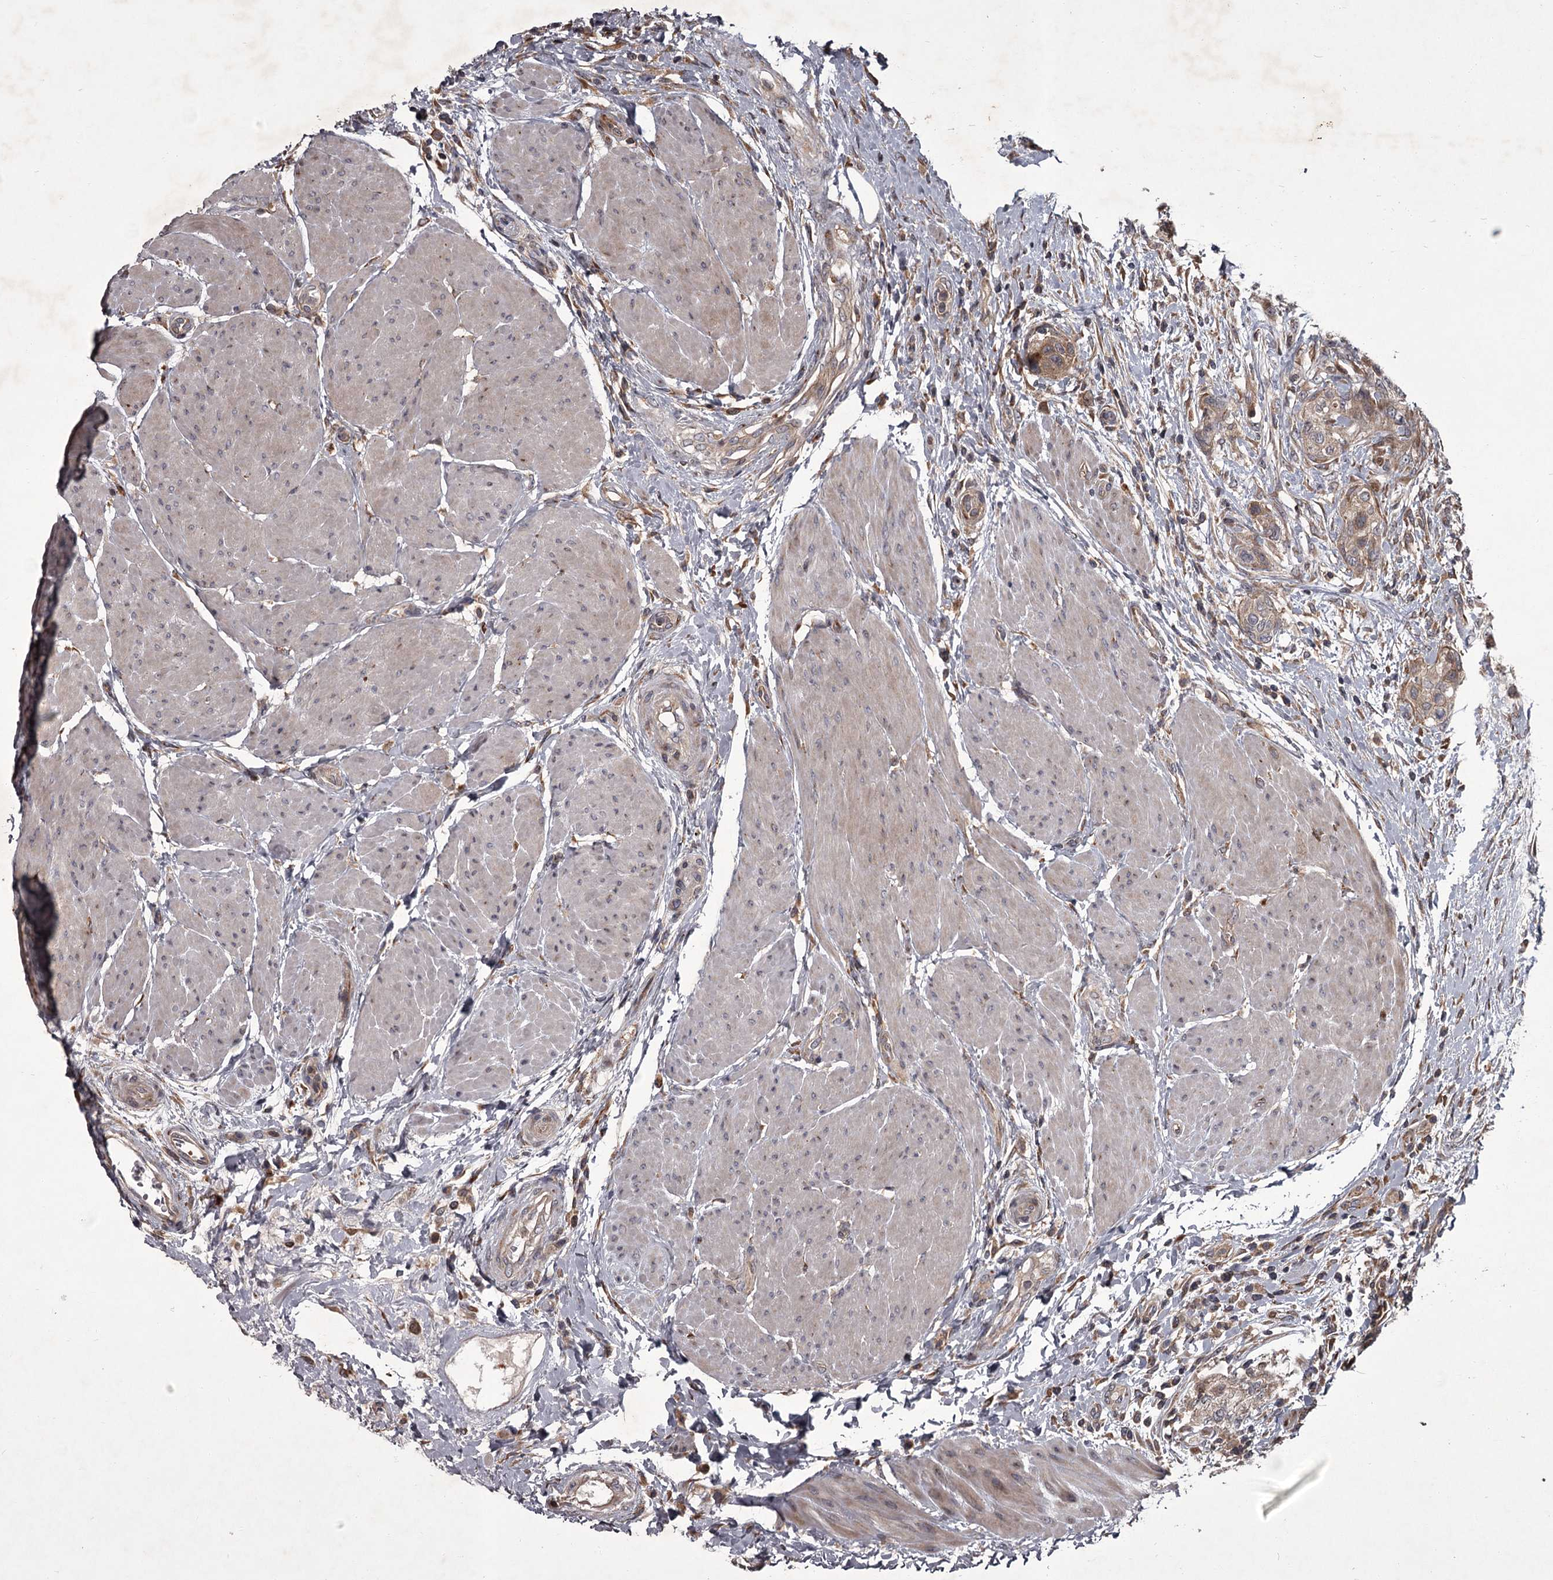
{"staining": {"intensity": "weak", "quantity": "<25%", "location": "cytoplasmic/membranous"}, "tissue": "urothelial cancer", "cell_type": "Tumor cells", "image_type": "cancer", "snomed": [{"axis": "morphology", "description": "Normal tissue, NOS"}, {"axis": "morphology", "description": "Urothelial carcinoma, NOS"}, {"axis": "topography", "description": "Urinary bladder"}, {"axis": "topography", "description": "Peripheral nerve tissue"}], "caption": "IHC image of neoplastic tissue: transitional cell carcinoma stained with DAB reveals no significant protein staining in tumor cells.", "gene": "UNC93B1", "patient": {"sex": "male", "age": 35}}